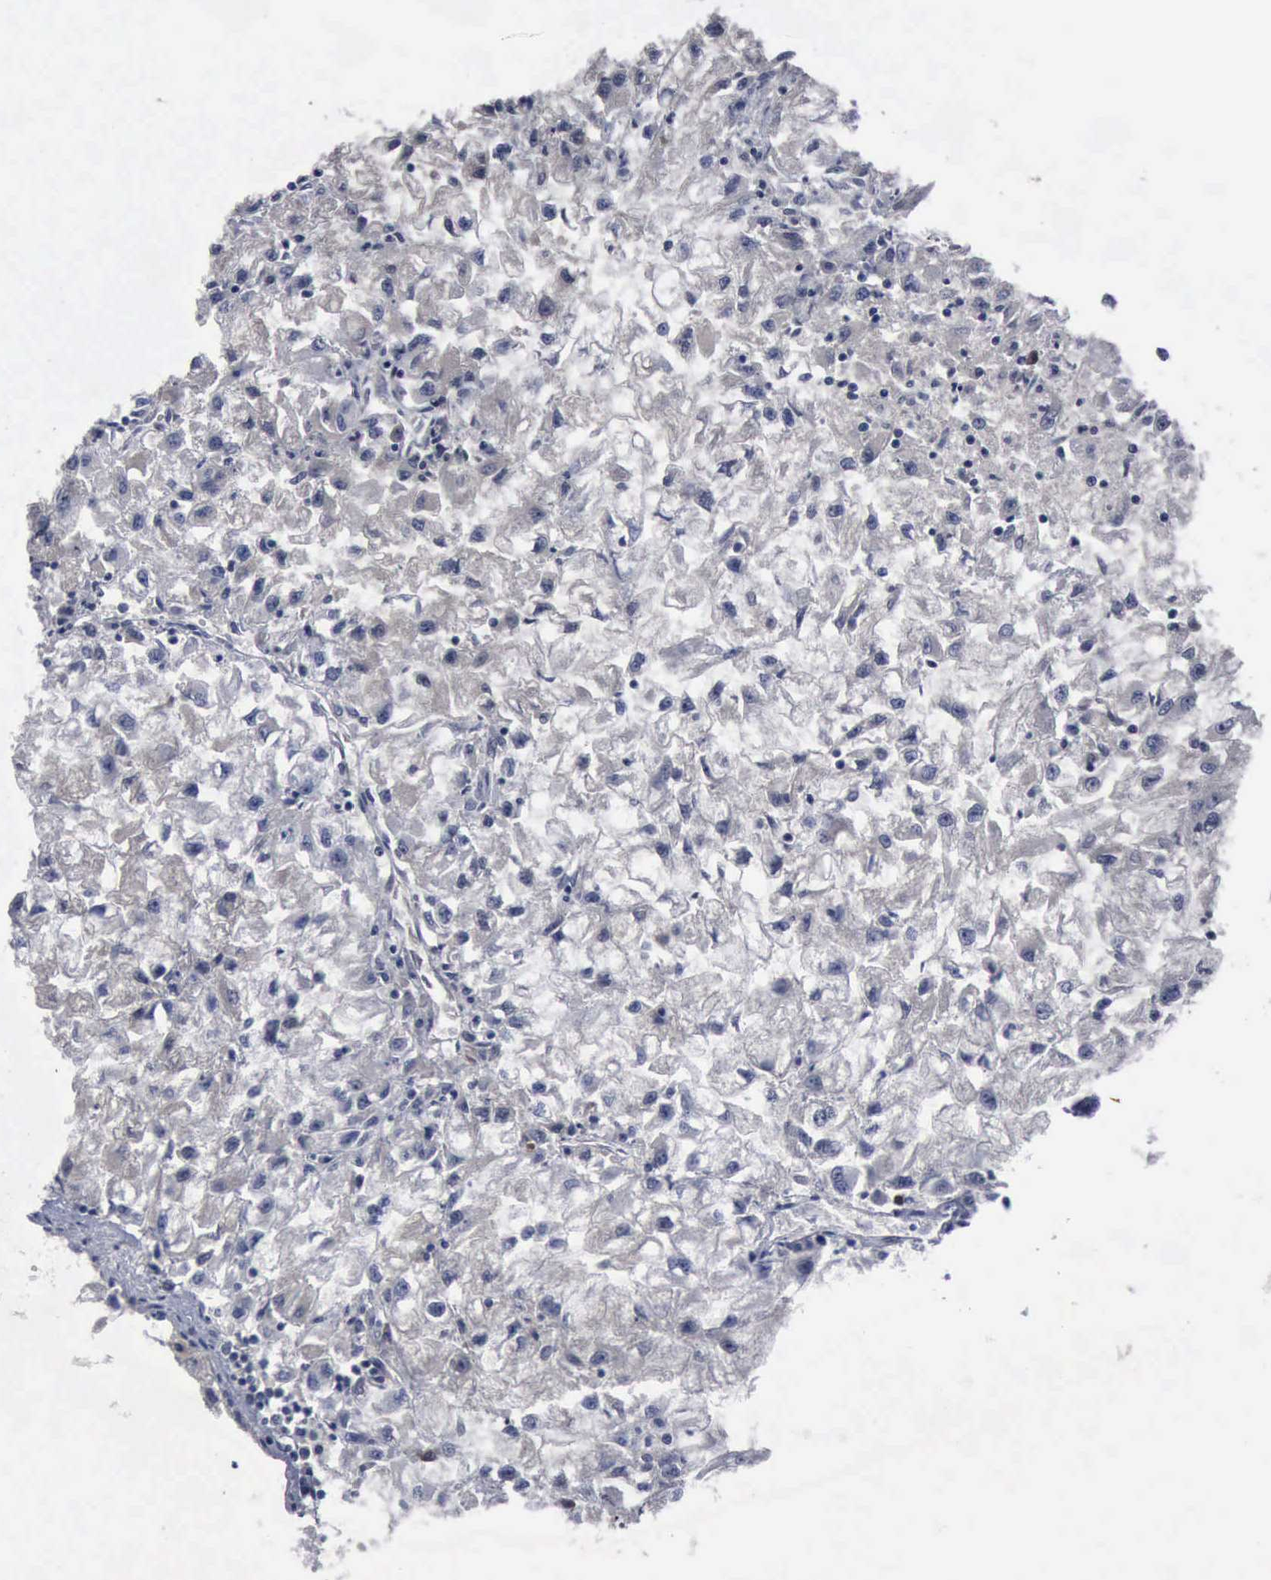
{"staining": {"intensity": "weak", "quantity": ">75%", "location": "cytoplasmic/membranous"}, "tissue": "renal cancer", "cell_type": "Tumor cells", "image_type": "cancer", "snomed": [{"axis": "morphology", "description": "Adenocarcinoma, NOS"}, {"axis": "topography", "description": "Kidney"}], "caption": "A brown stain labels weak cytoplasmic/membranous positivity of a protein in renal adenocarcinoma tumor cells.", "gene": "MYO18B", "patient": {"sex": "male", "age": 59}}